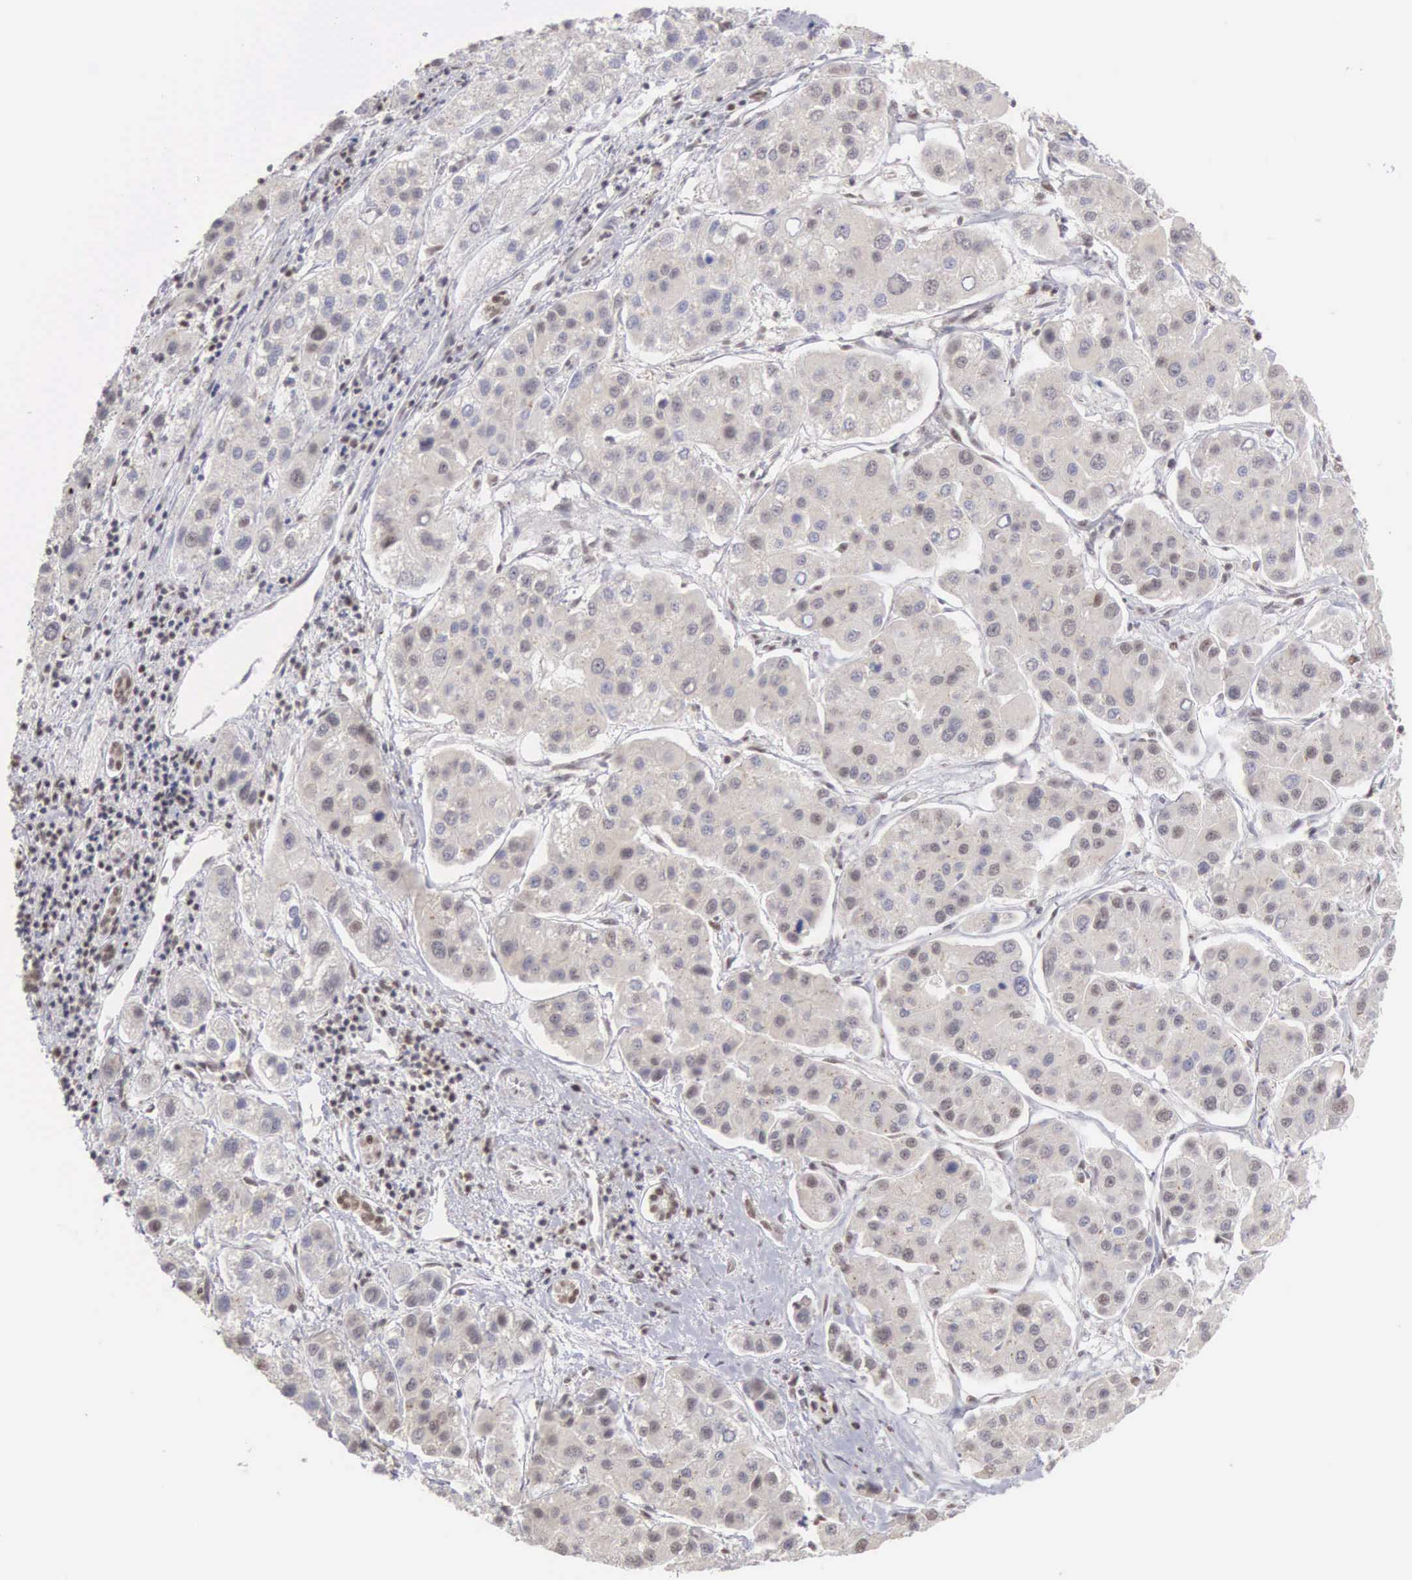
{"staining": {"intensity": "negative", "quantity": "none", "location": "none"}, "tissue": "liver cancer", "cell_type": "Tumor cells", "image_type": "cancer", "snomed": [{"axis": "morphology", "description": "Carcinoma, Hepatocellular, NOS"}, {"axis": "topography", "description": "Liver"}], "caption": "A high-resolution micrograph shows immunohistochemistry (IHC) staining of liver hepatocellular carcinoma, which reveals no significant expression in tumor cells.", "gene": "HTATSF1", "patient": {"sex": "female", "age": 85}}